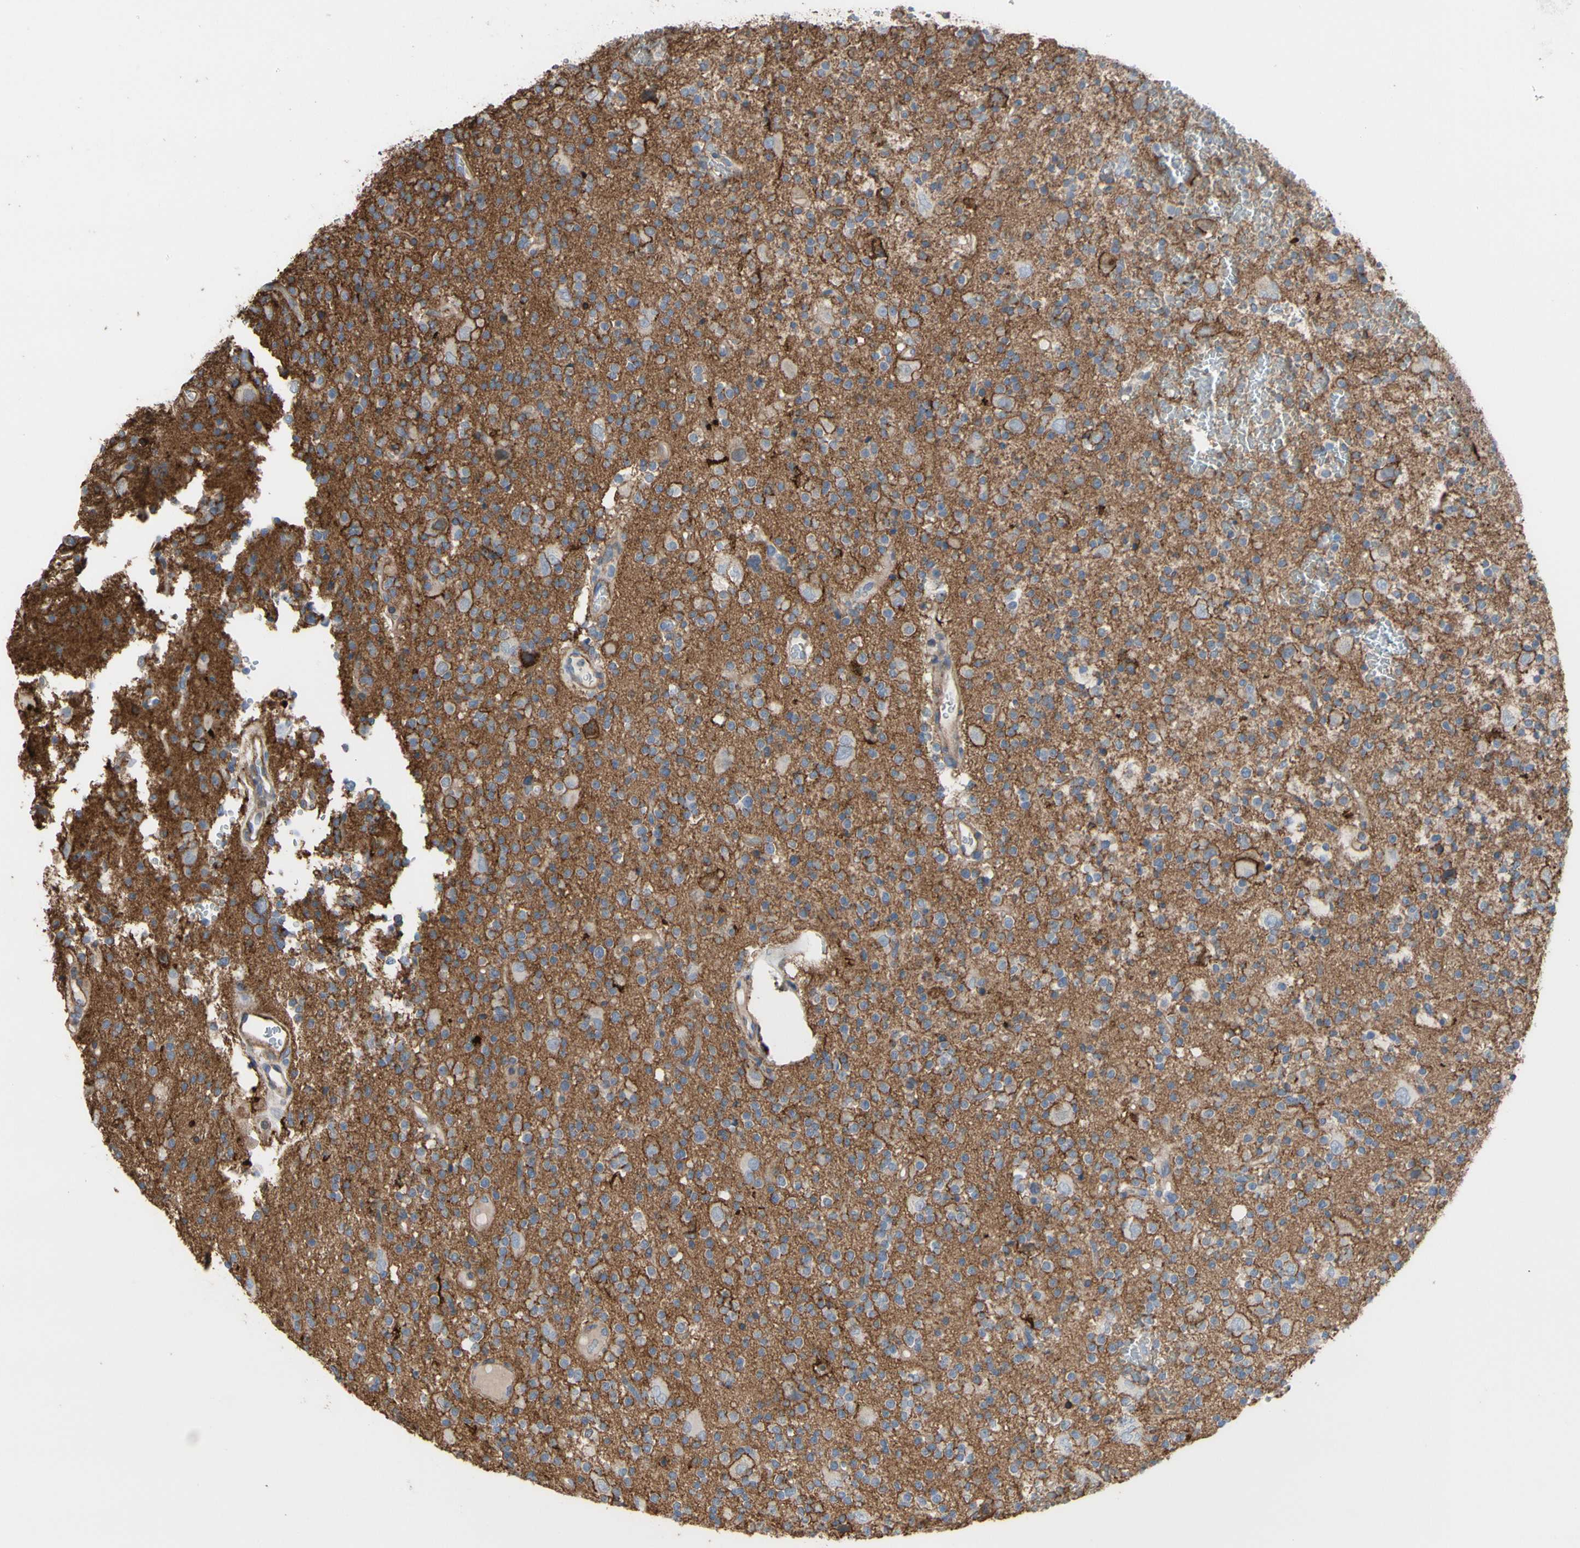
{"staining": {"intensity": "negative", "quantity": "none", "location": "none"}, "tissue": "glioma", "cell_type": "Tumor cells", "image_type": "cancer", "snomed": [{"axis": "morphology", "description": "Glioma, malignant, High grade"}, {"axis": "topography", "description": "Brain"}], "caption": "Immunohistochemistry photomicrograph of neoplastic tissue: human glioma stained with DAB (3,3'-diaminobenzidine) reveals no significant protein expression in tumor cells. Brightfield microscopy of immunohistochemistry stained with DAB (brown) and hematoxylin (blue), captured at high magnification.", "gene": "ANXA6", "patient": {"sex": "male", "age": 47}}